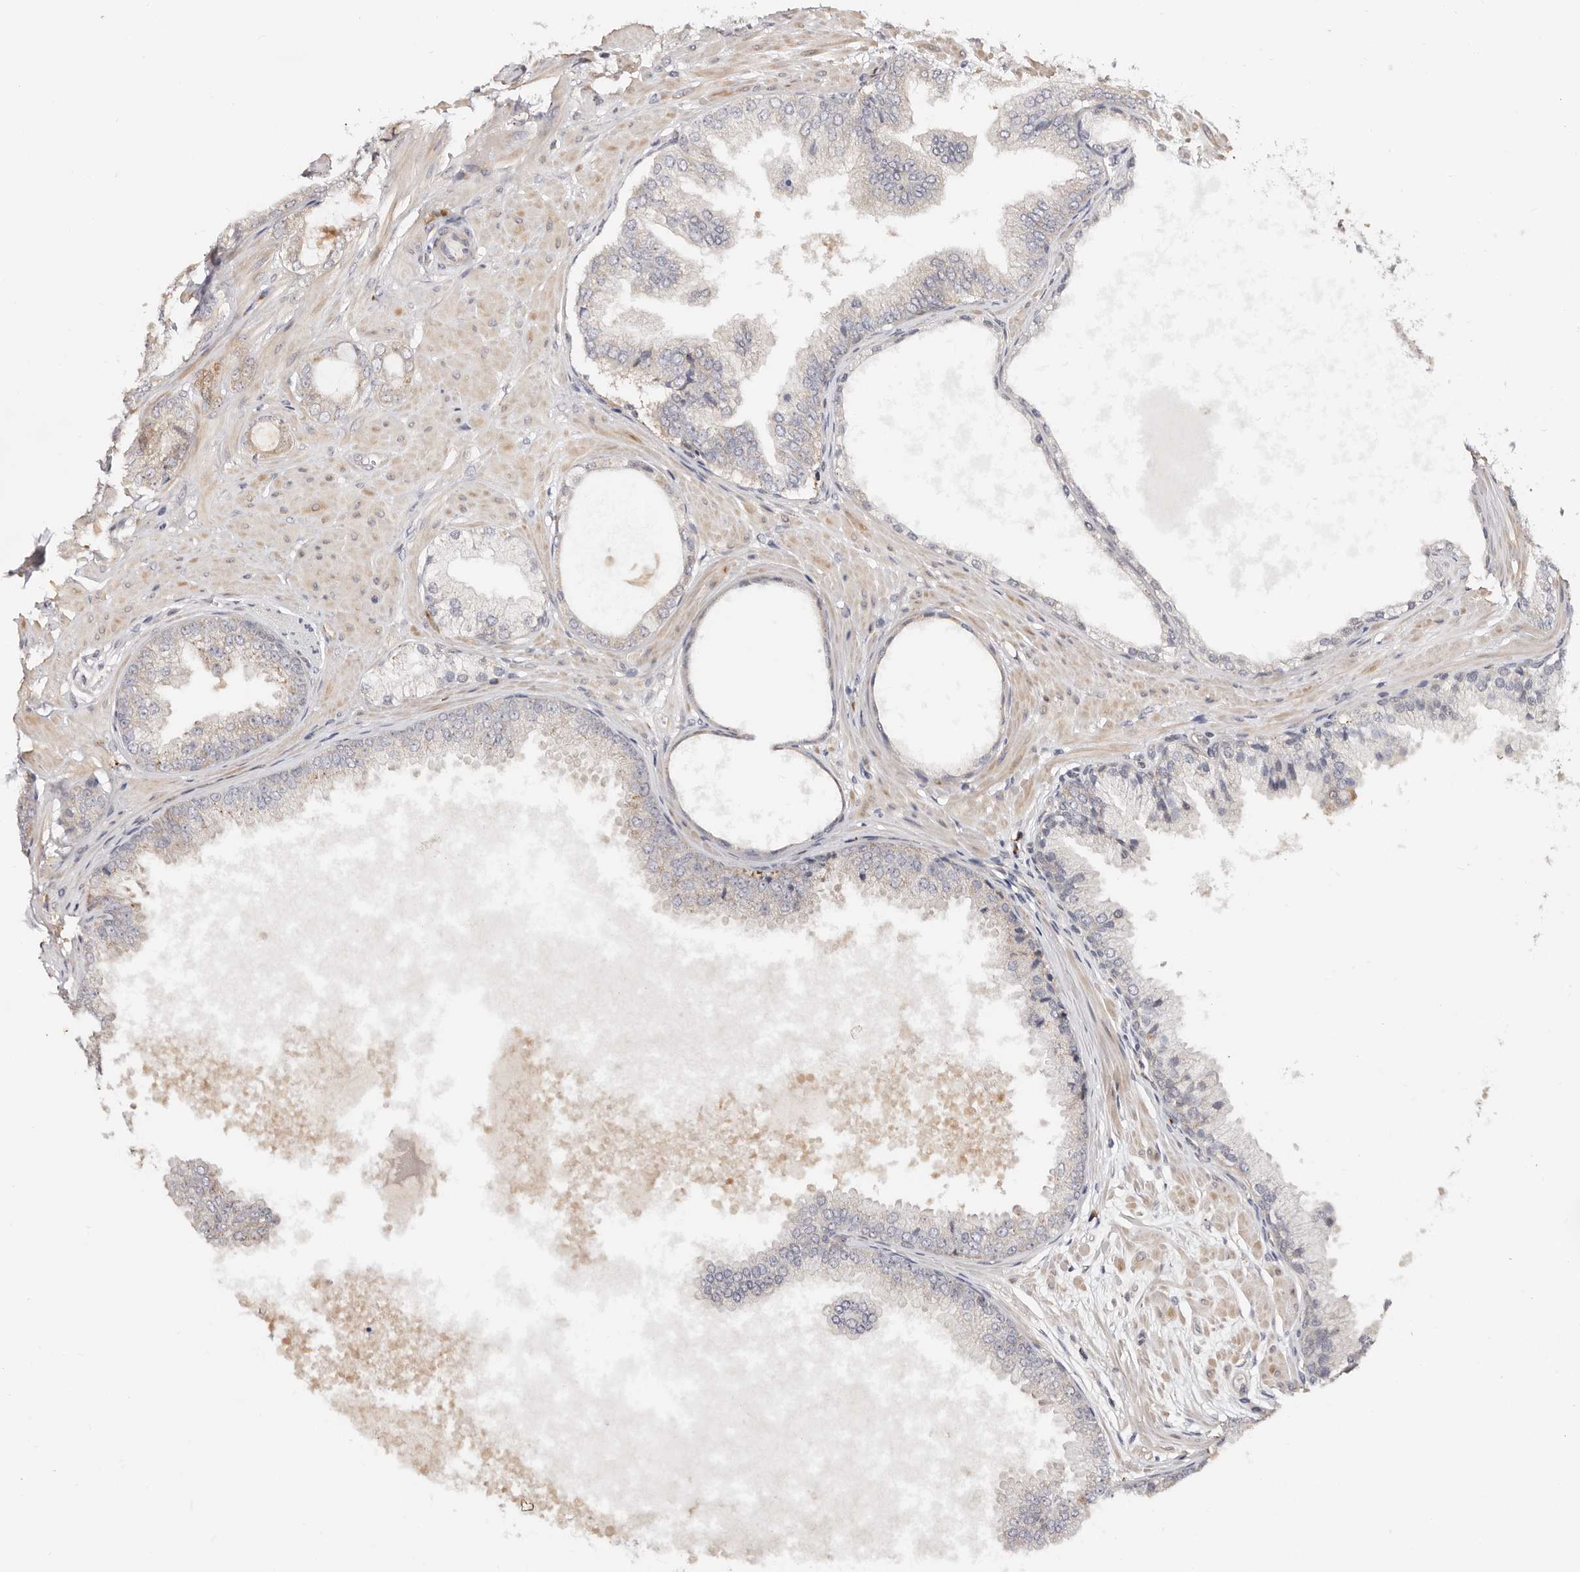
{"staining": {"intensity": "moderate", "quantity": "<25%", "location": "cytoplasmic/membranous"}, "tissue": "prostate cancer", "cell_type": "Tumor cells", "image_type": "cancer", "snomed": [{"axis": "morphology", "description": "Adenocarcinoma, Low grade"}, {"axis": "topography", "description": "Prostate"}], "caption": "A brown stain shows moderate cytoplasmic/membranous positivity of a protein in low-grade adenocarcinoma (prostate) tumor cells.", "gene": "BCL2L15", "patient": {"sex": "male", "age": 63}}